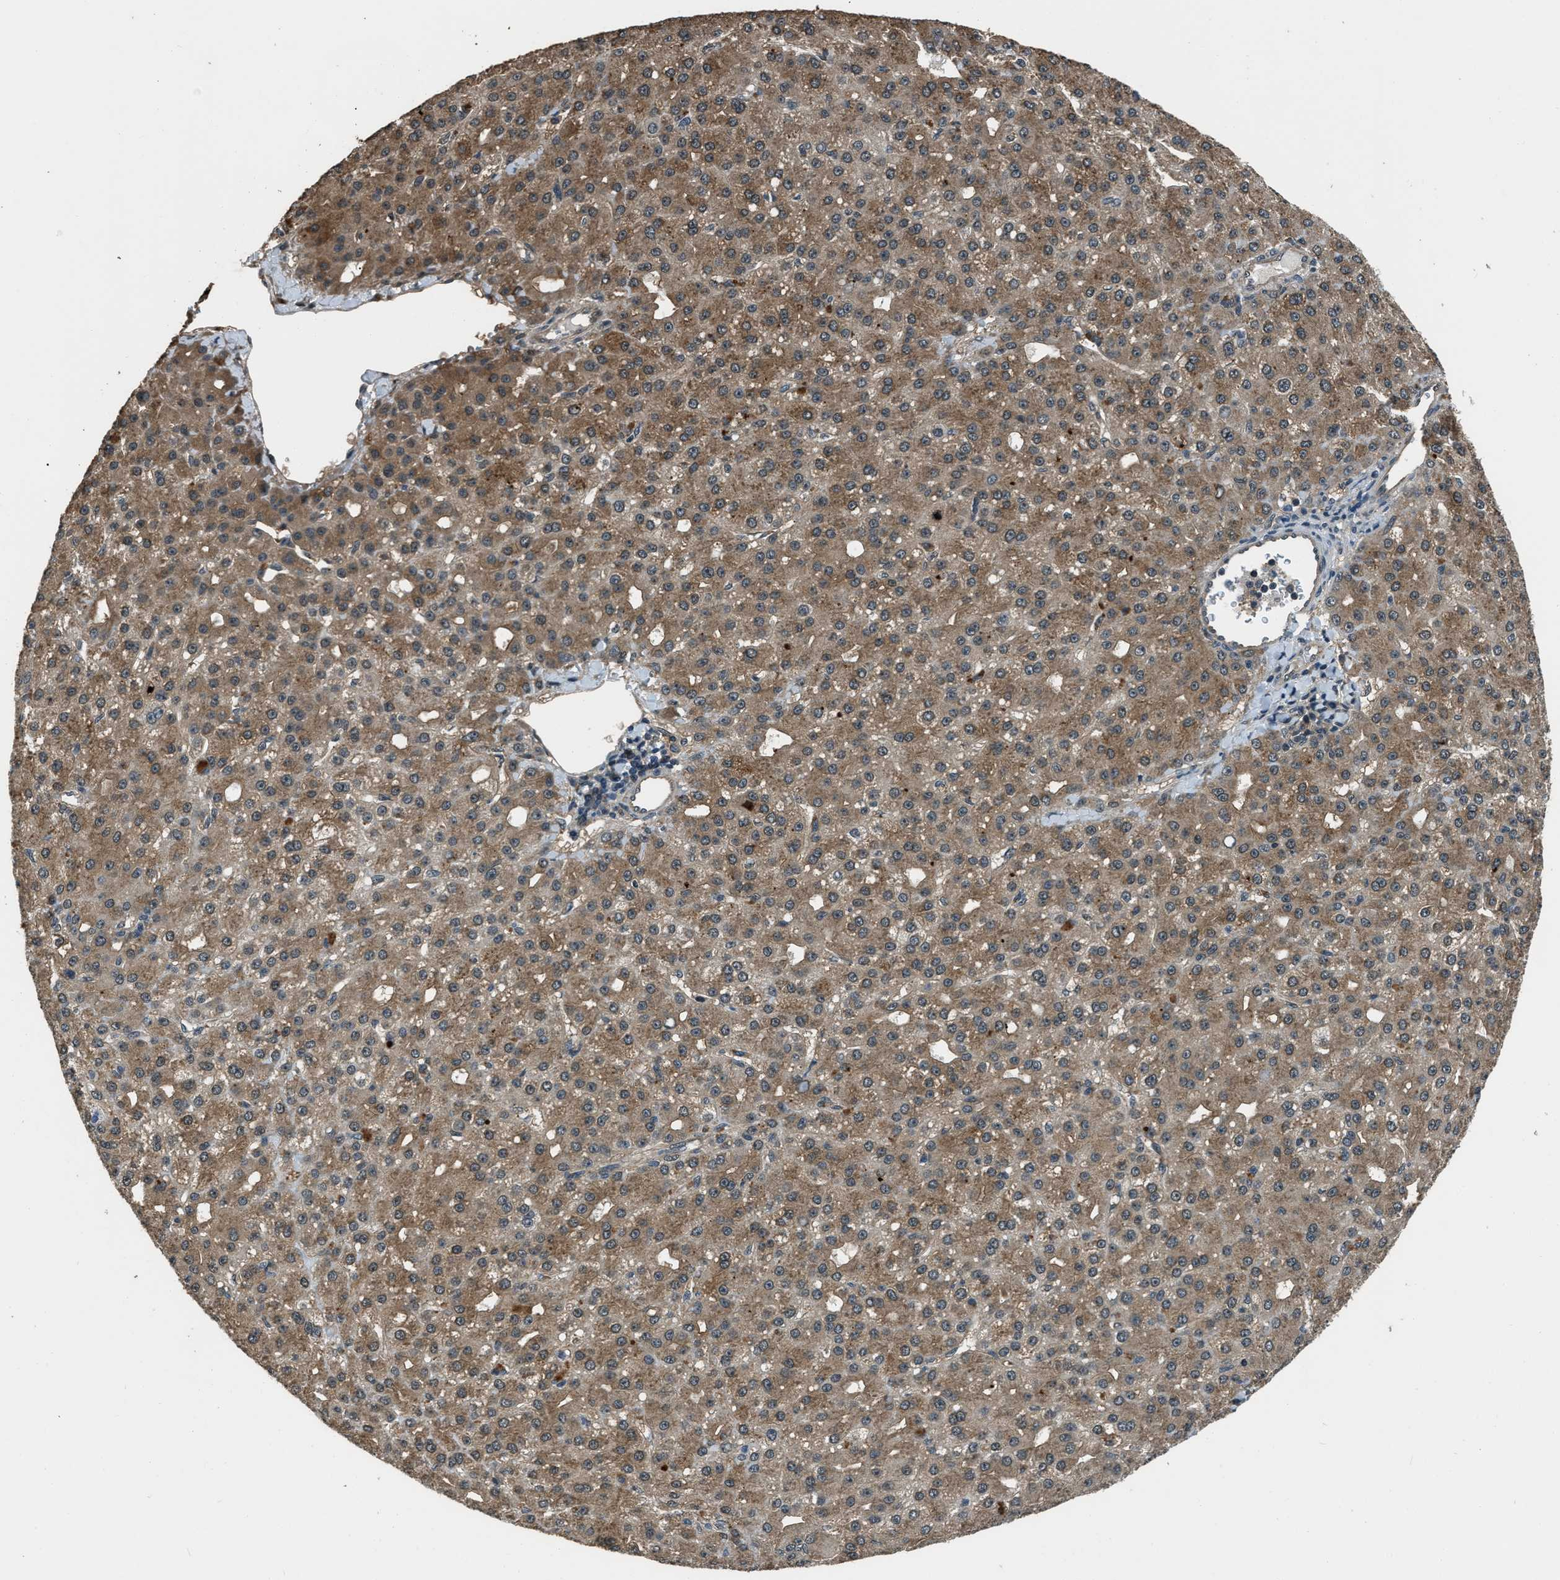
{"staining": {"intensity": "moderate", "quantity": ">75%", "location": "cytoplasmic/membranous"}, "tissue": "liver cancer", "cell_type": "Tumor cells", "image_type": "cancer", "snomed": [{"axis": "morphology", "description": "Carcinoma, Hepatocellular, NOS"}, {"axis": "topography", "description": "Liver"}], "caption": "IHC micrograph of neoplastic tissue: liver hepatocellular carcinoma stained using immunohistochemistry (IHC) displays medium levels of moderate protein expression localized specifically in the cytoplasmic/membranous of tumor cells, appearing as a cytoplasmic/membranous brown color.", "gene": "NUDCD3", "patient": {"sex": "male", "age": 67}}